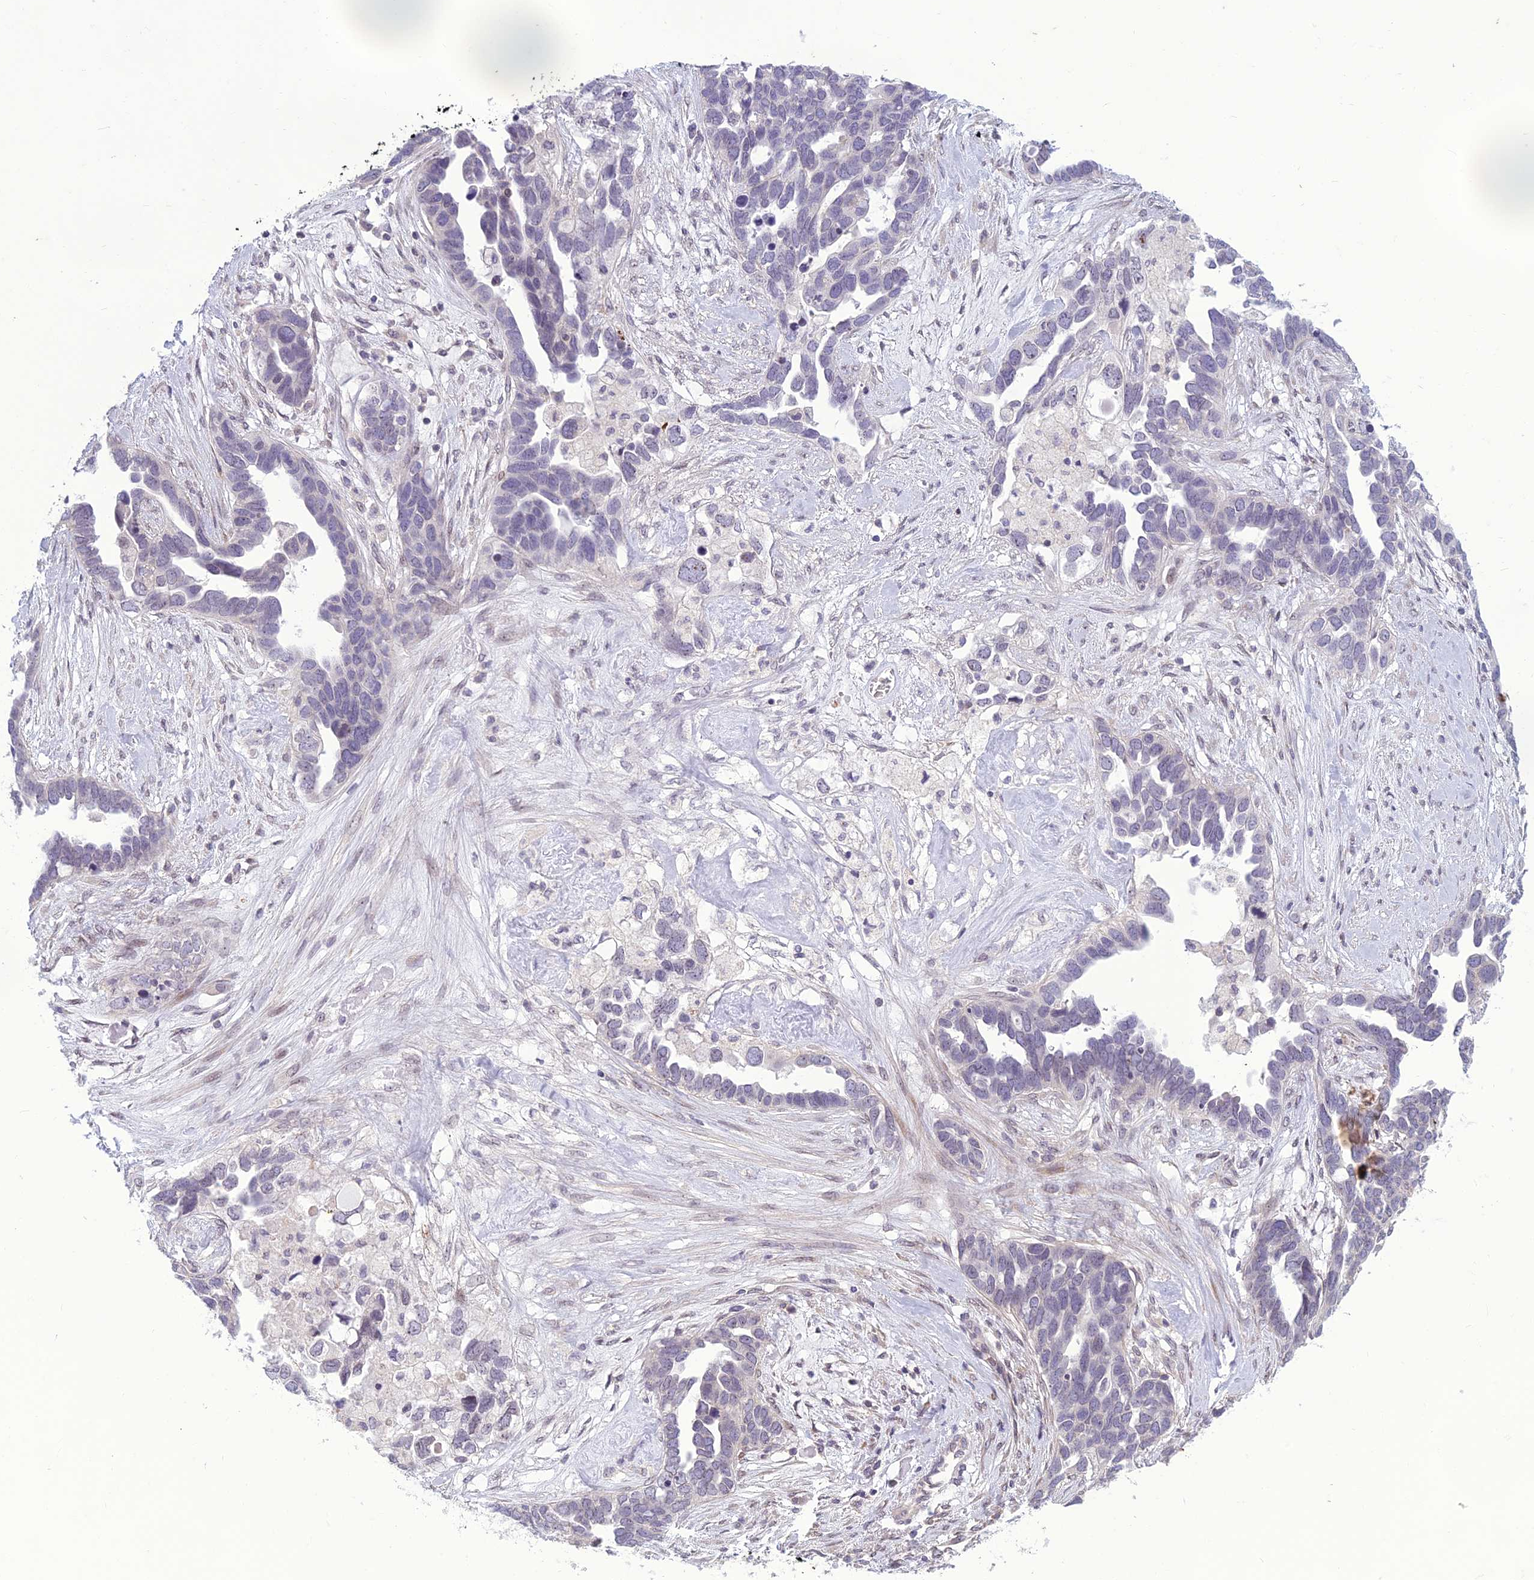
{"staining": {"intensity": "negative", "quantity": "none", "location": "none"}, "tissue": "ovarian cancer", "cell_type": "Tumor cells", "image_type": "cancer", "snomed": [{"axis": "morphology", "description": "Cystadenocarcinoma, serous, NOS"}, {"axis": "topography", "description": "Ovary"}], "caption": "The photomicrograph reveals no staining of tumor cells in serous cystadenocarcinoma (ovarian).", "gene": "DTX2", "patient": {"sex": "female", "age": 54}}